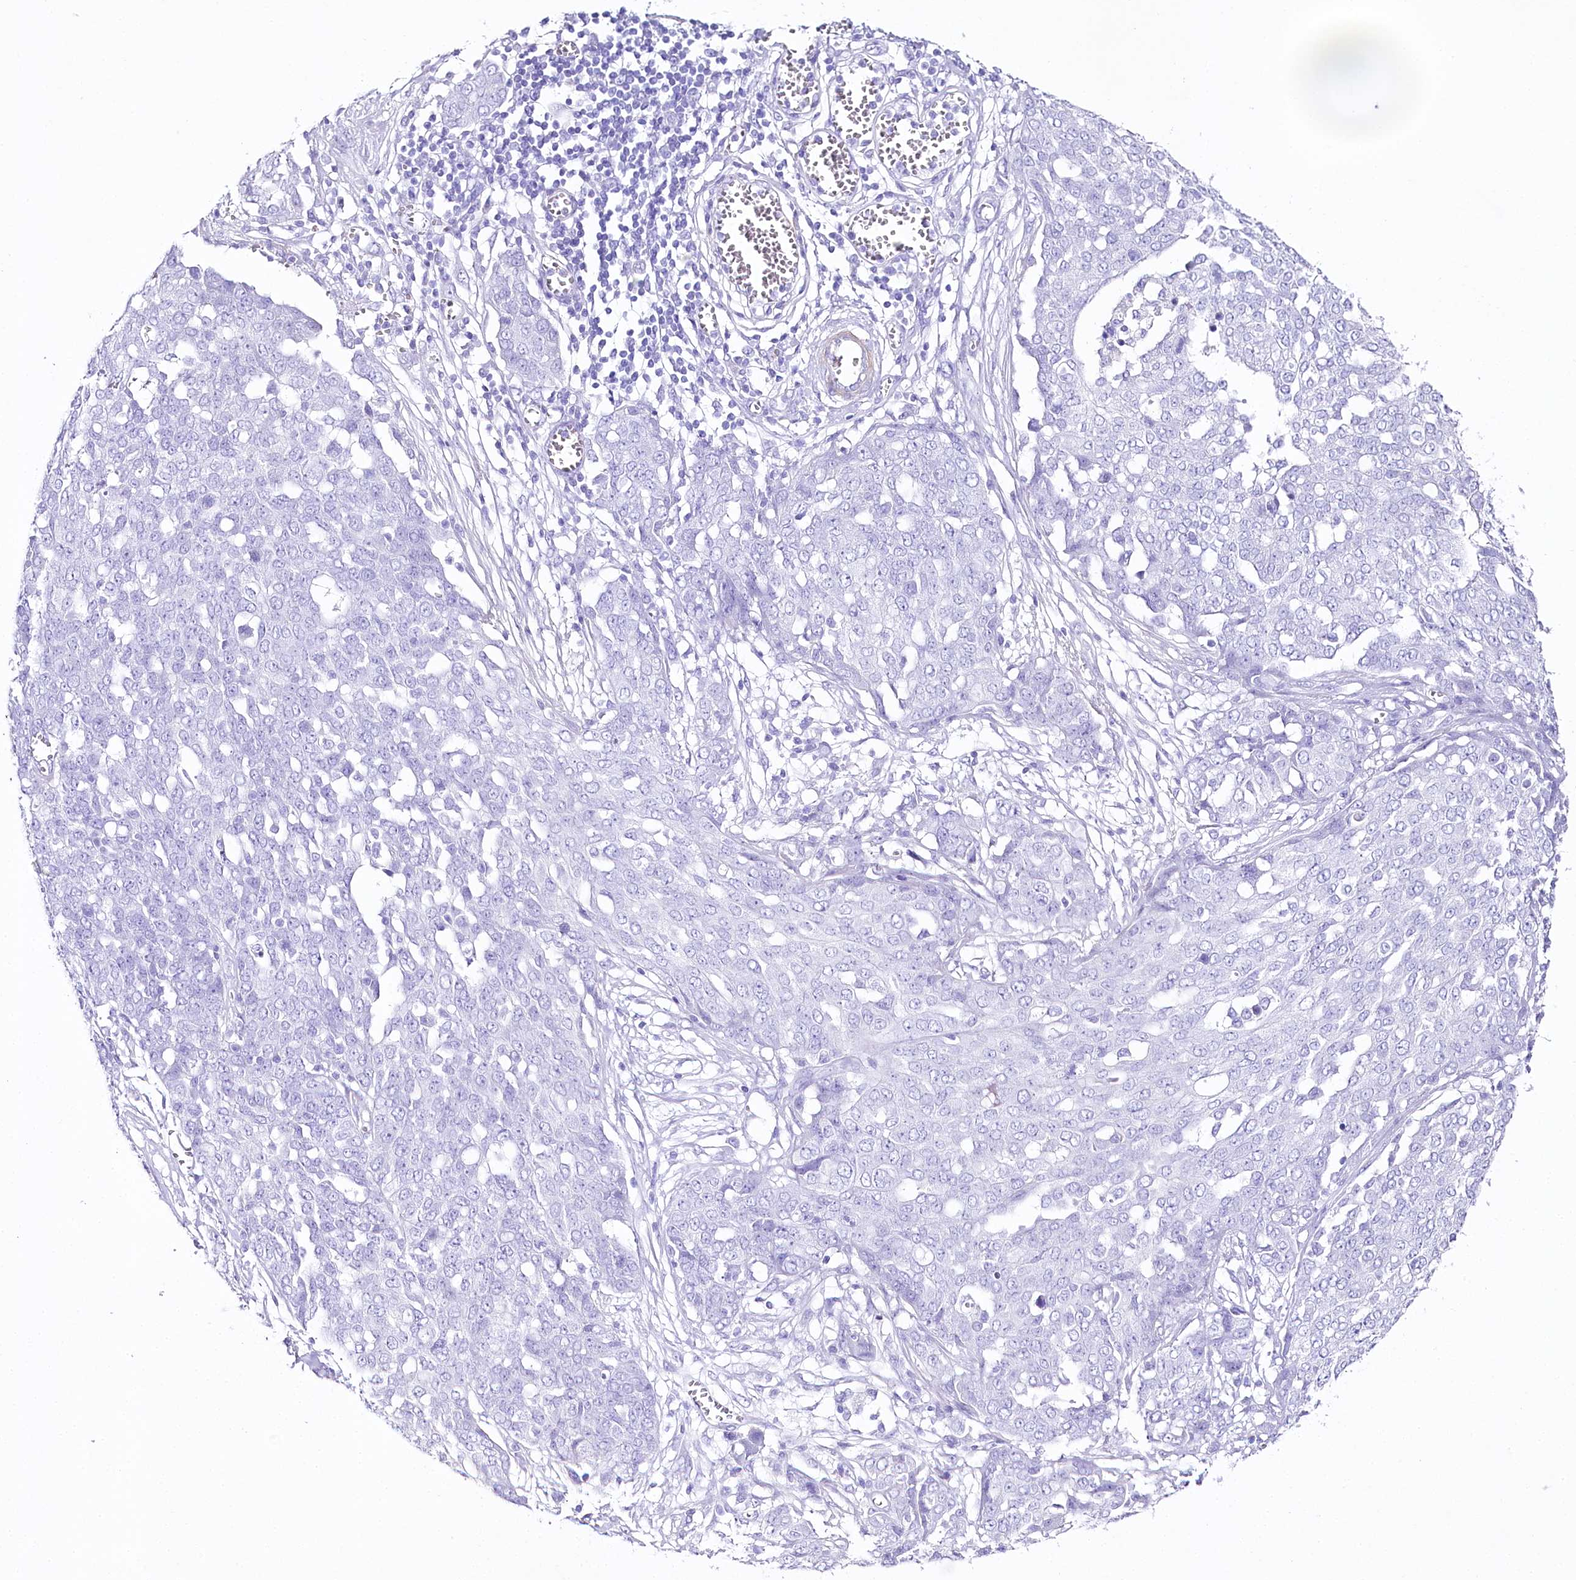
{"staining": {"intensity": "negative", "quantity": "none", "location": "none"}, "tissue": "ovarian cancer", "cell_type": "Tumor cells", "image_type": "cancer", "snomed": [{"axis": "morphology", "description": "Cystadenocarcinoma, serous, NOS"}, {"axis": "topography", "description": "Soft tissue"}, {"axis": "topography", "description": "Ovary"}], "caption": "This is an IHC image of human ovarian cancer. There is no staining in tumor cells.", "gene": "CSN3", "patient": {"sex": "female", "age": 57}}